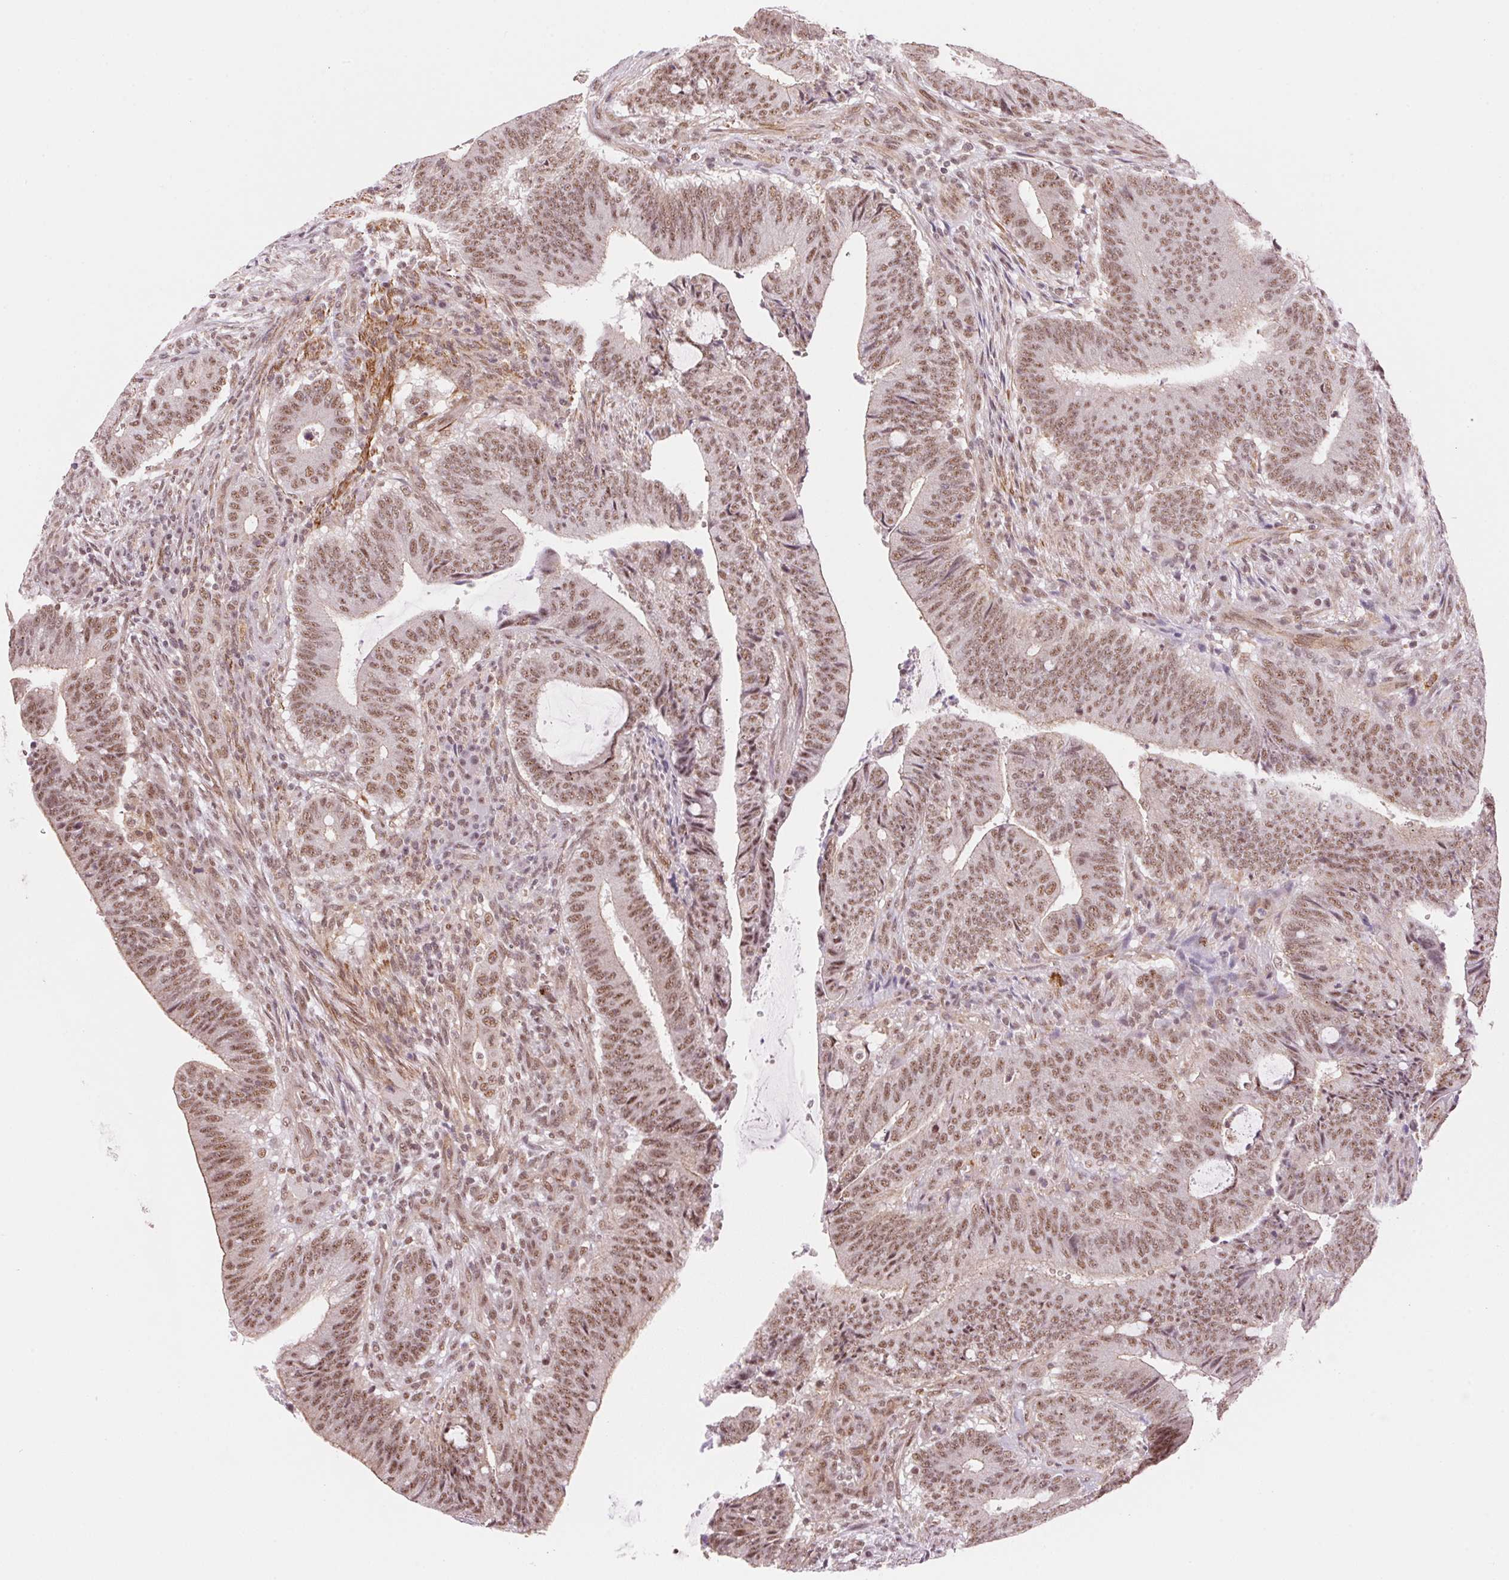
{"staining": {"intensity": "moderate", "quantity": ">75%", "location": "nuclear"}, "tissue": "colorectal cancer", "cell_type": "Tumor cells", "image_type": "cancer", "snomed": [{"axis": "morphology", "description": "Adenocarcinoma, NOS"}, {"axis": "topography", "description": "Colon"}], "caption": "This histopathology image displays immunohistochemistry (IHC) staining of colorectal cancer (adenocarcinoma), with medium moderate nuclear positivity in approximately >75% of tumor cells.", "gene": "HNRNPDL", "patient": {"sex": "female", "age": 43}}